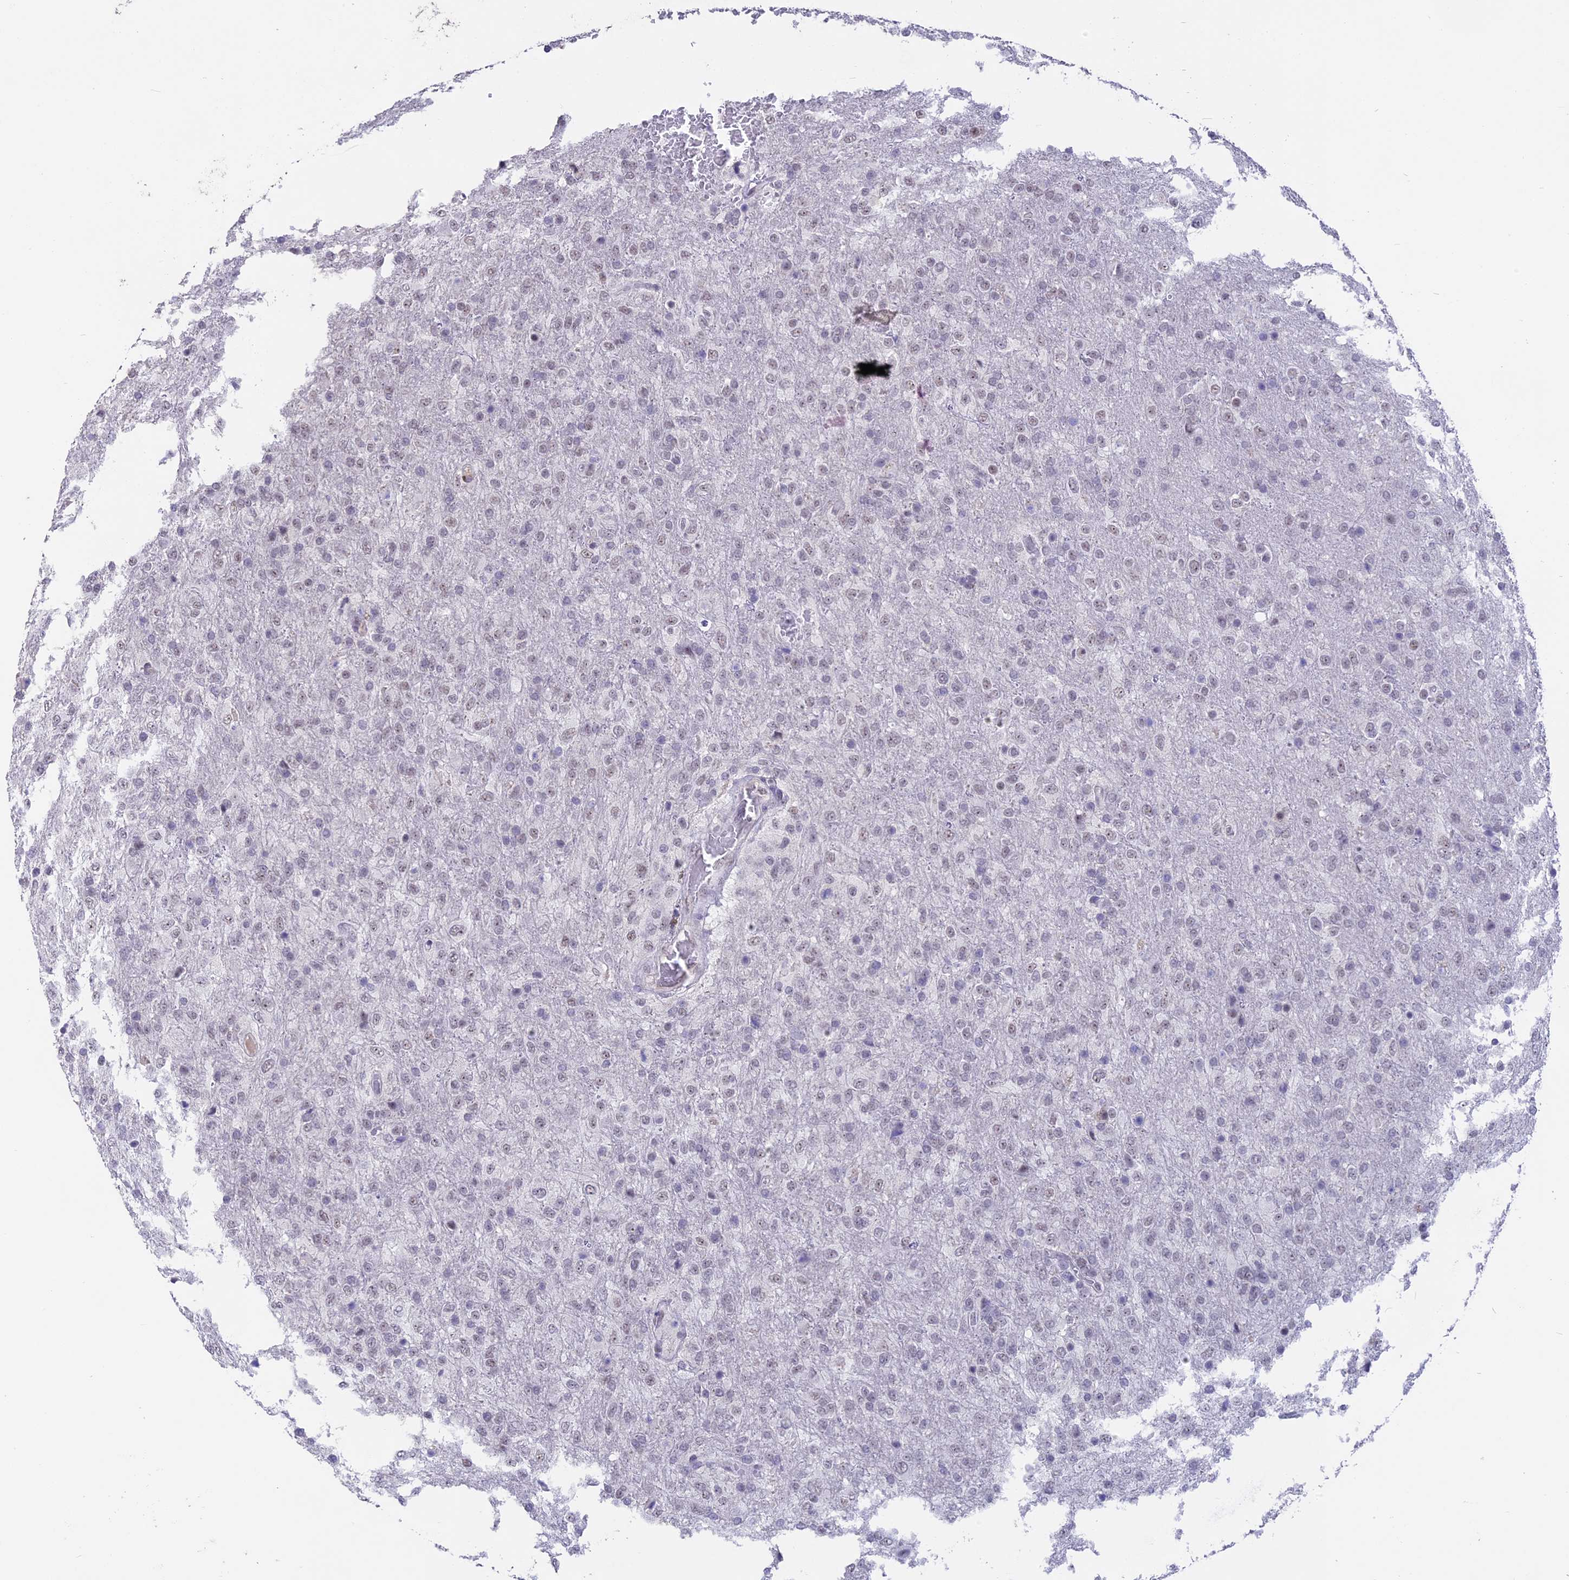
{"staining": {"intensity": "negative", "quantity": "none", "location": "none"}, "tissue": "glioma", "cell_type": "Tumor cells", "image_type": "cancer", "snomed": [{"axis": "morphology", "description": "Glioma, malignant, High grade"}, {"axis": "topography", "description": "Brain"}], "caption": "High power microscopy photomicrograph of an immunohistochemistry image of malignant glioma (high-grade), revealing no significant positivity in tumor cells.", "gene": "SETD2", "patient": {"sex": "female", "age": 74}}